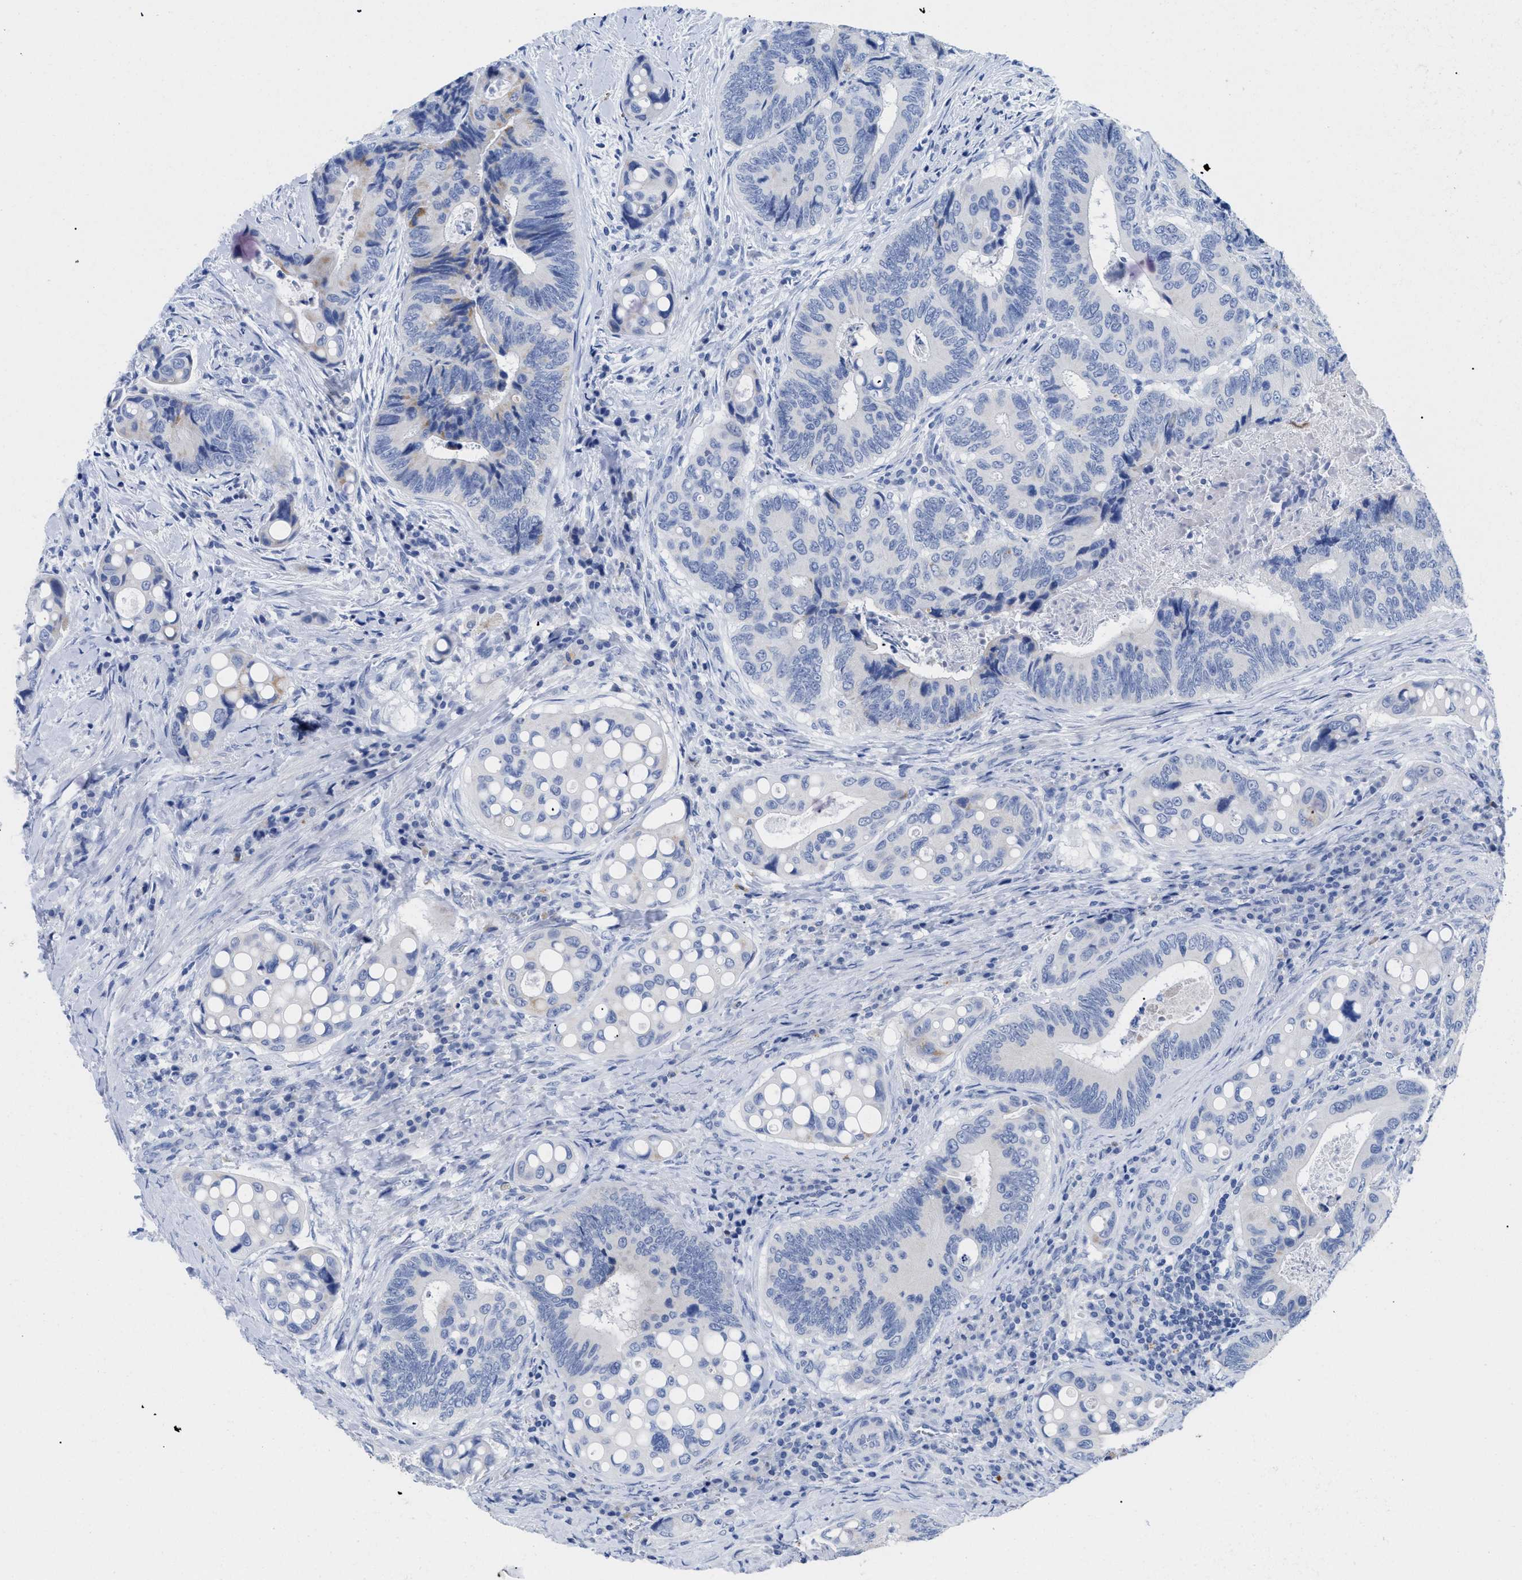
{"staining": {"intensity": "negative", "quantity": "none", "location": "none"}, "tissue": "colorectal cancer", "cell_type": "Tumor cells", "image_type": "cancer", "snomed": [{"axis": "morphology", "description": "Inflammation, NOS"}, {"axis": "morphology", "description": "Adenocarcinoma, NOS"}, {"axis": "topography", "description": "Colon"}], "caption": "Tumor cells show no significant positivity in colorectal cancer (adenocarcinoma).", "gene": "APOBEC2", "patient": {"sex": "male", "age": 72}}